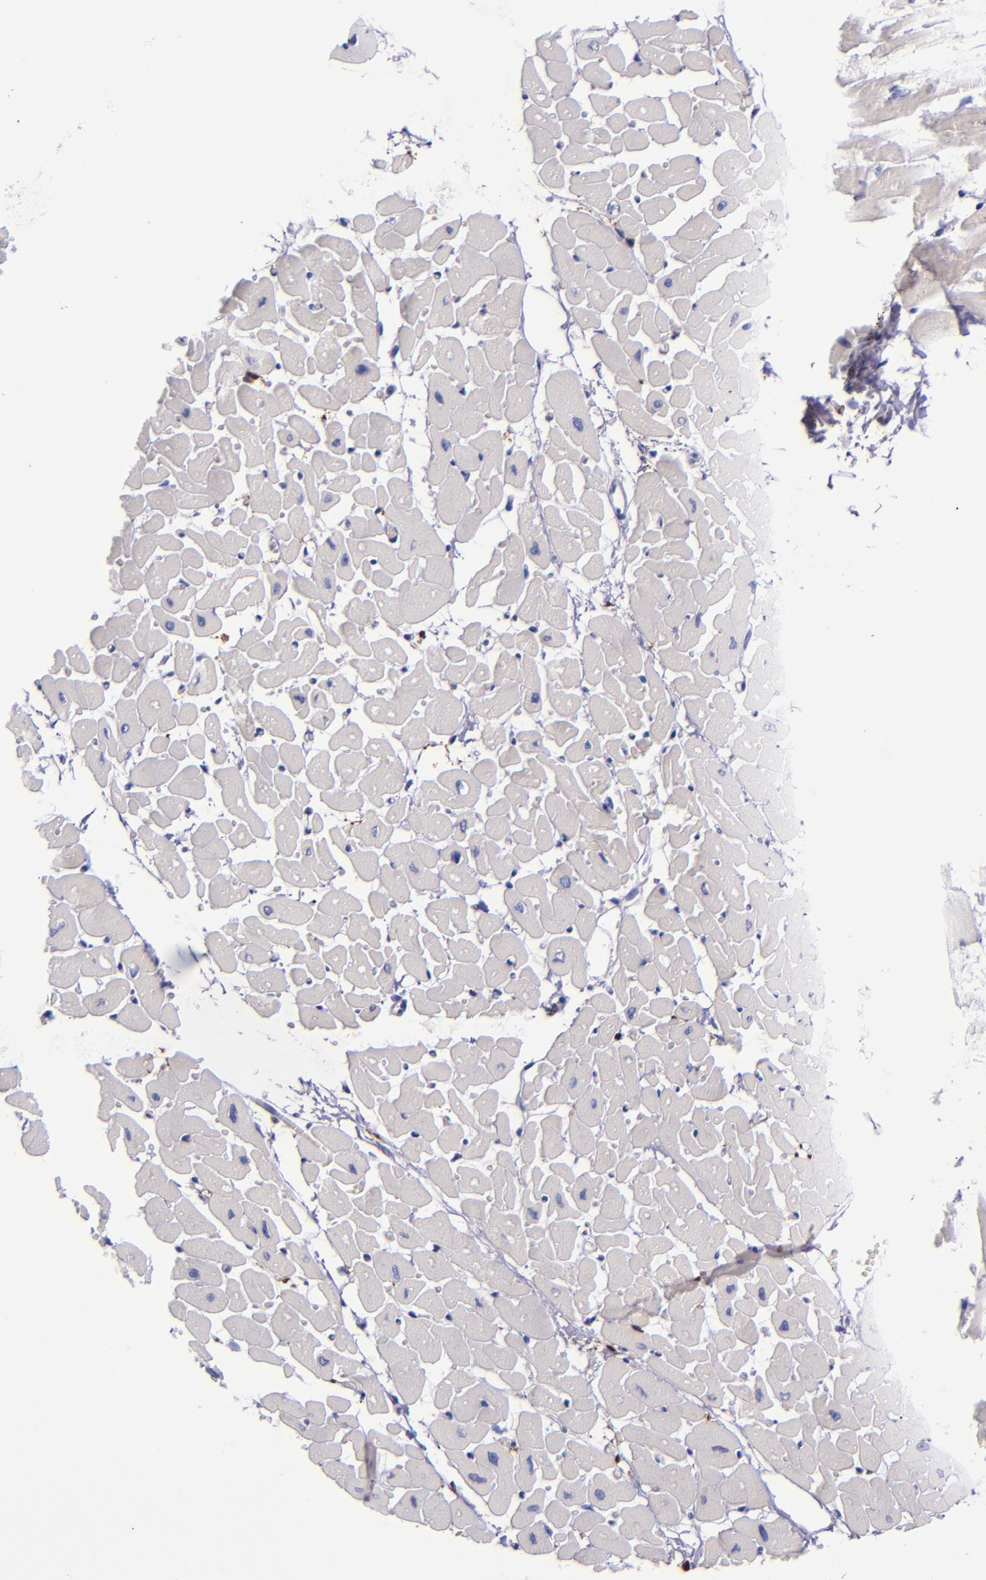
{"staining": {"intensity": "negative", "quantity": "none", "location": "none"}, "tissue": "heart muscle", "cell_type": "Cardiomyocytes", "image_type": "normal", "snomed": [{"axis": "morphology", "description": "Normal tissue, NOS"}, {"axis": "topography", "description": "Heart"}], "caption": "Heart muscle stained for a protein using immunohistochemistry (IHC) exhibits no staining cardiomyocytes.", "gene": "F13A1", "patient": {"sex": "female", "age": 19}}